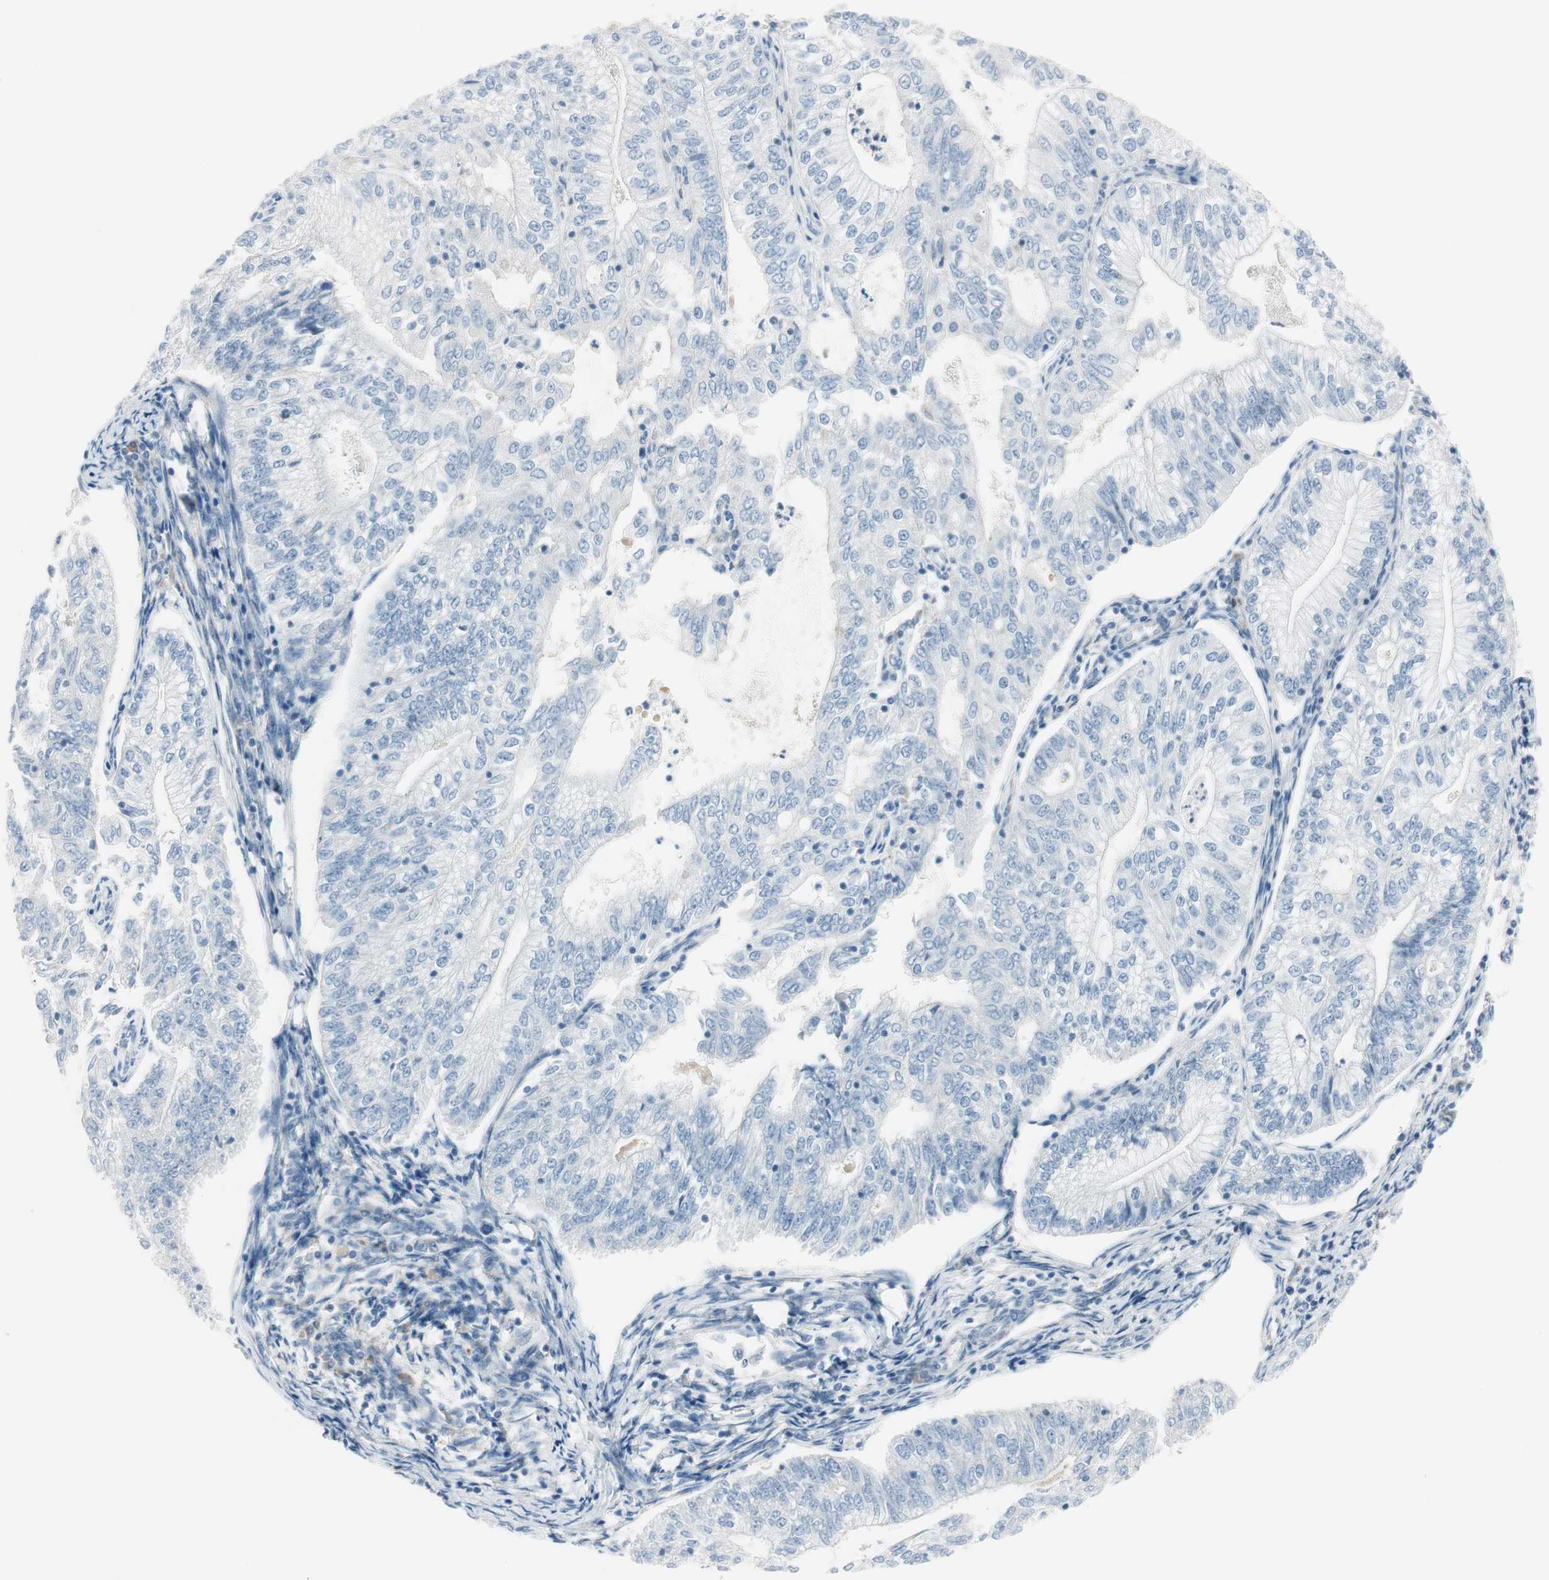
{"staining": {"intensity": "negative", "quantity": "none", "location": "none"}, "tissue": "endometrial cancer", "cell_type": "Tumor cells", "image_type": "cancer", "snomed": [{"axis": "morphology", "description": "Adenocarcinoma, NOS"}, {"axis": "topography", "description": "Endometrium"}], "caption": "IHC micrograph of human endometrial cancer (adenocarcinoma) stained for a protein (brown), which demonstrates no positivity in tumor cells.", "gene": "CACNA2D1", "patient": {"sex": "female", "age": 69}}